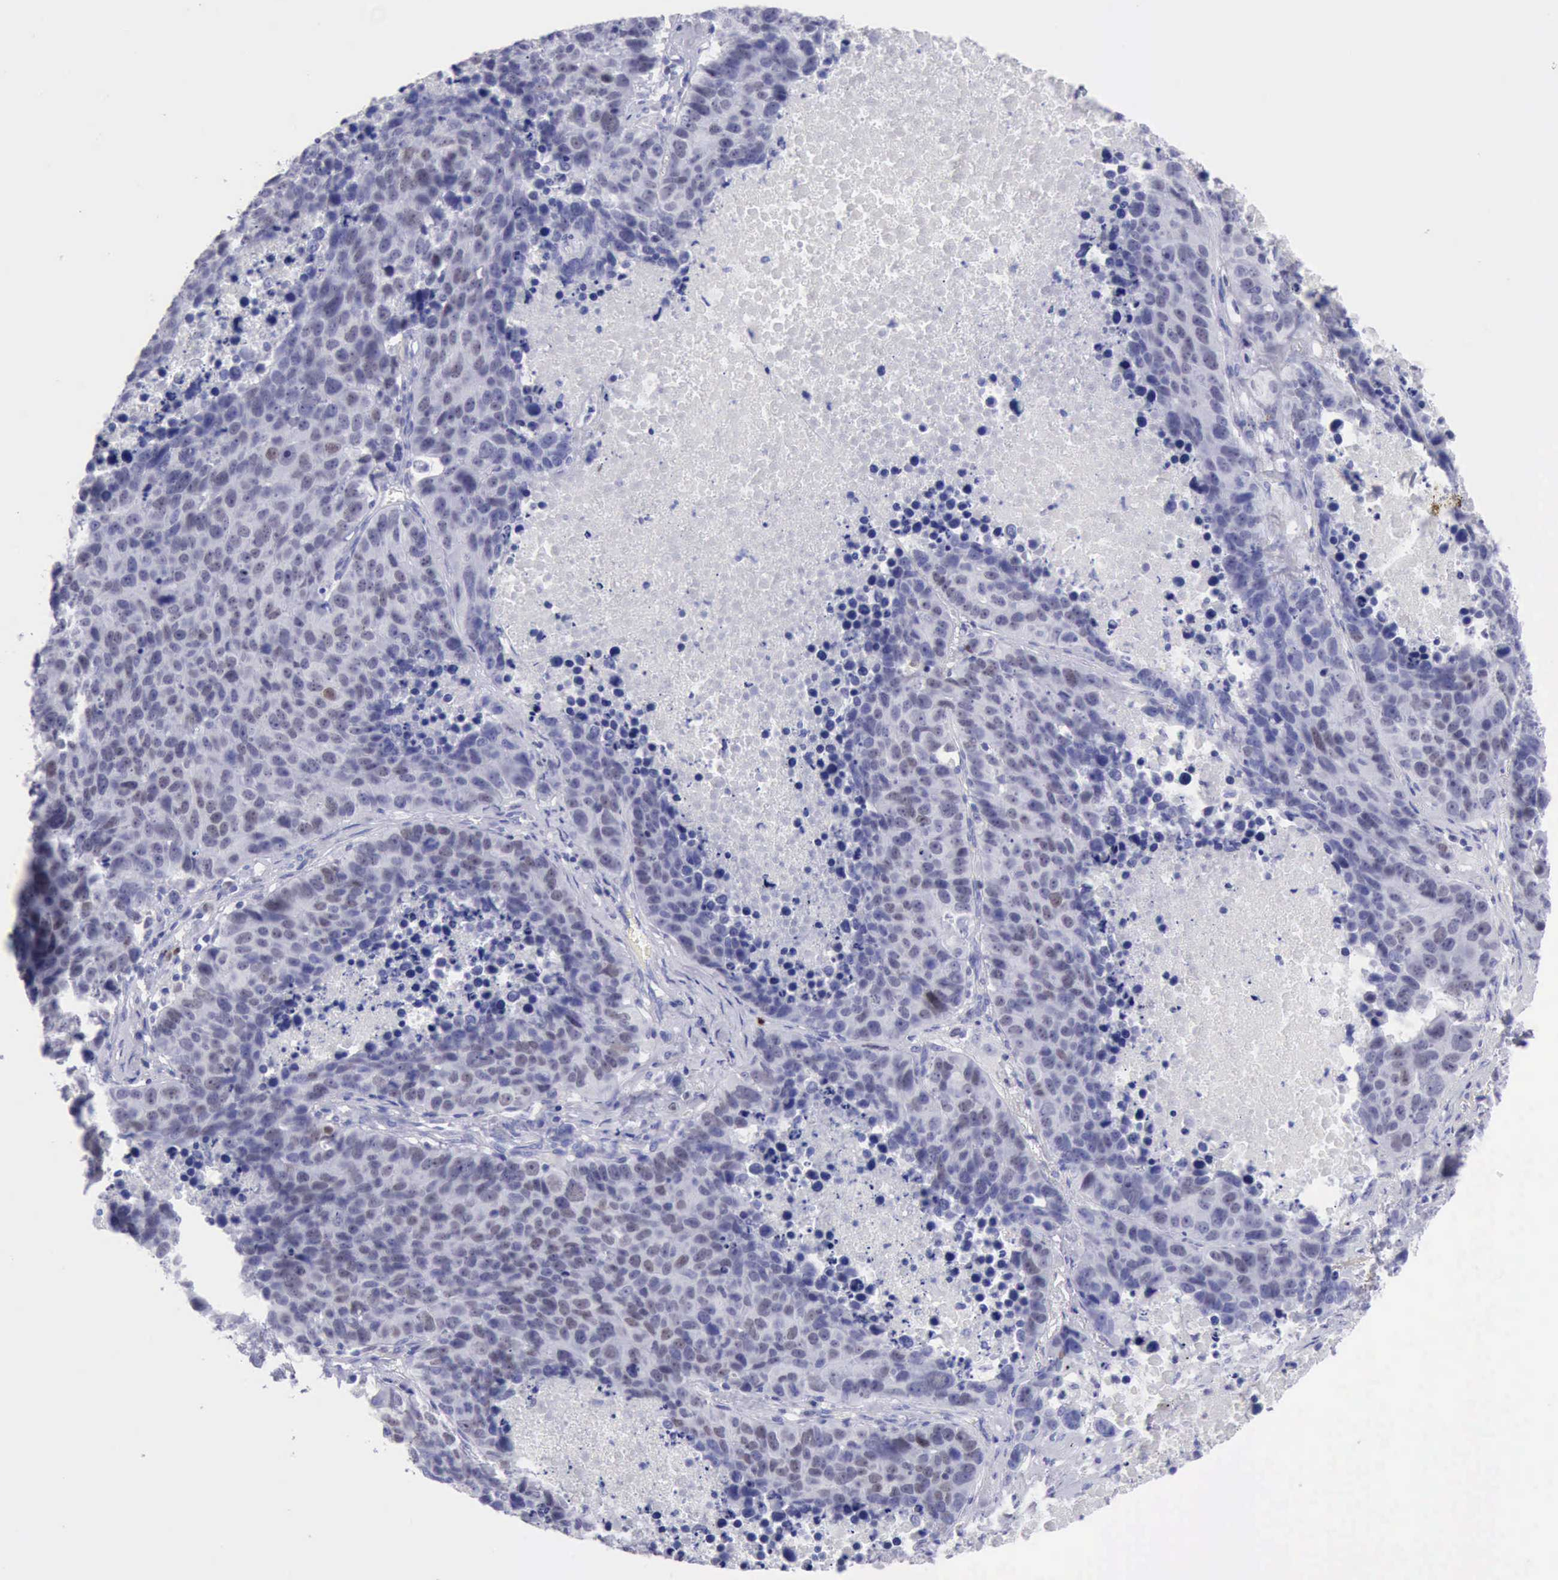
{"staining": {"intensity": "weak", "quantity": "<25%", "location": "nuclear"}, "tissue": "lung cancer", "cell_type": "Tumor cells", "image_type": "cancer", "snomed": [{"axis": "morphology", "description": "Carcinoid, malignant, NOS"}, {"axis": "topography", "description": "Lung"}], "caption": "IHC of human lung cancer (malignant carcinoid) demonstrates no staining in tumor cells. (IHC, brightfield microscopy, high magnification).", "gene": "MCM2", "patient": {"sex": "male", "age": 60}}